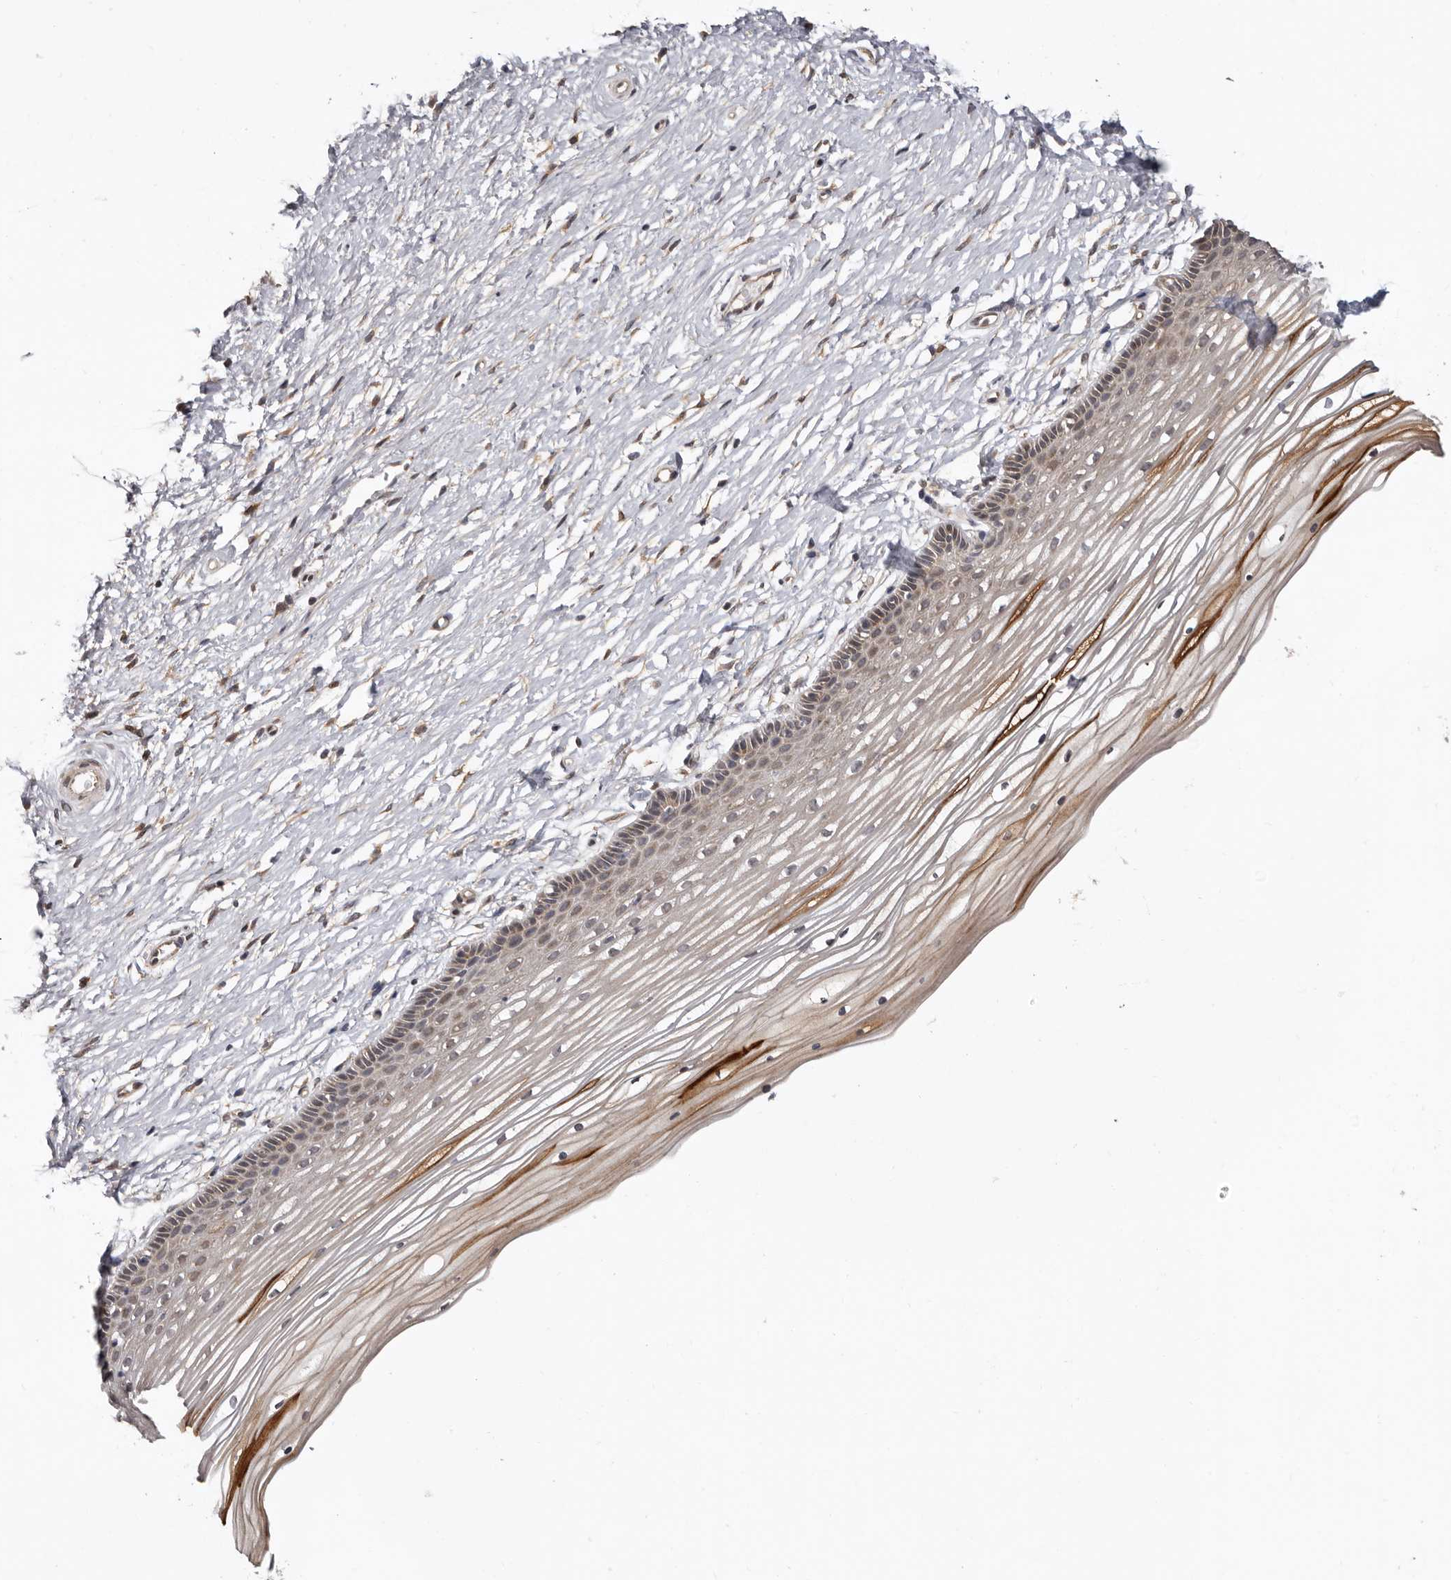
{"staining": {"intensity": "moderate", "quantity": ">75%", "location": "cytoplasmic/membranous"}, "tissue": "vagina", "cell_type": "Squamous epithelial cells", "image_type": "normal", "snomed": [{"axis": "morphology", "description": "Normal tissue, NOS"}, {"axis": "topography", "description": "Vagina"}, {"axis": "topography", "description": "Cervix"}], "caption": "Unremarkable vagina was stained to show a protein in brown. There is medium levels of moderate cytoplasmic/membranous staining in about >75% of squamous epithelial cells.", "gene": "SBDS", "patient": {"sex": "female", "age": 40}}